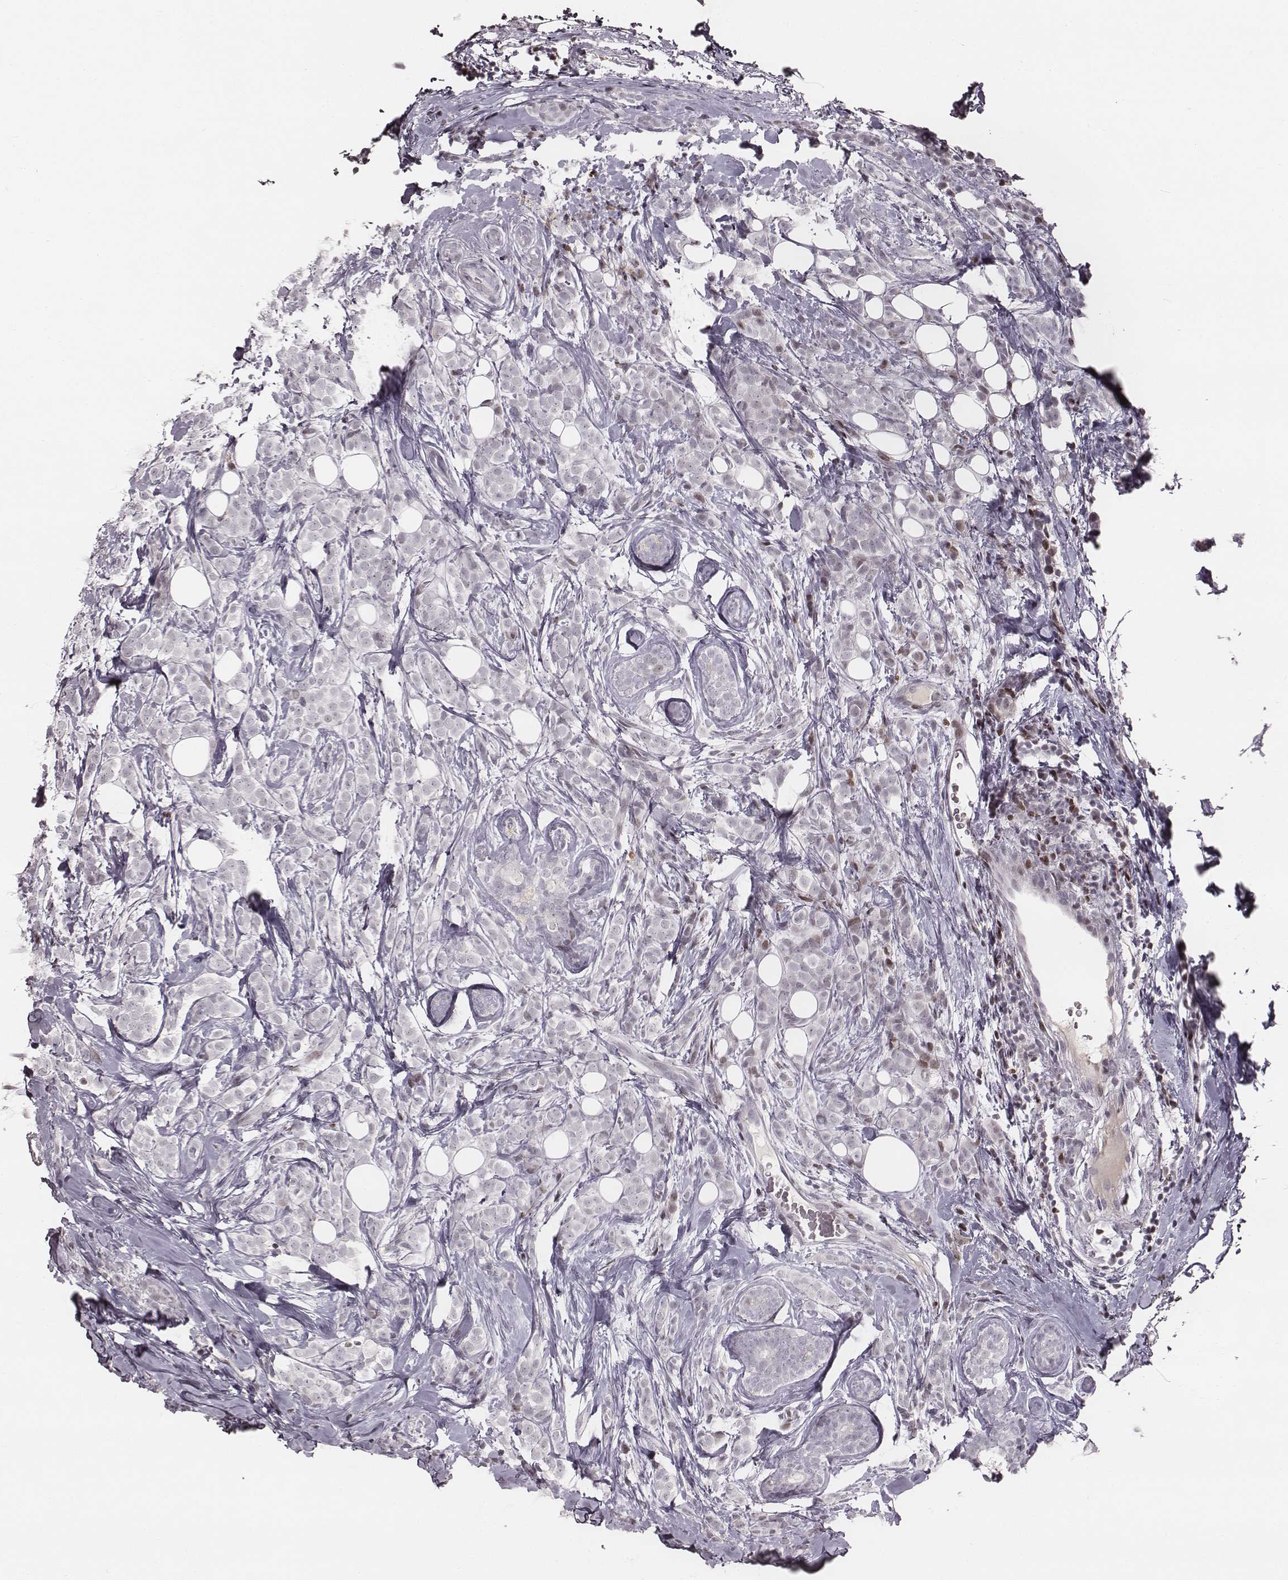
{"staining": {"intensity": "negative", "quantity": "none", "location": "none"}, "tissue": "breast cancer", "cell_type": "Tumor cells", "image_type": "cancer", "snomed": [{"axis": "morphology", "description": "Lobular carcinoma"}, {"axis": "topography", "description": "Breast"}], "caption": "Micrograph shows no significant protein positivity in tumor cells of lobular carcinoma (breast).", "gene": "NDC1", "patient": {"sex": "female", "age": 49}}